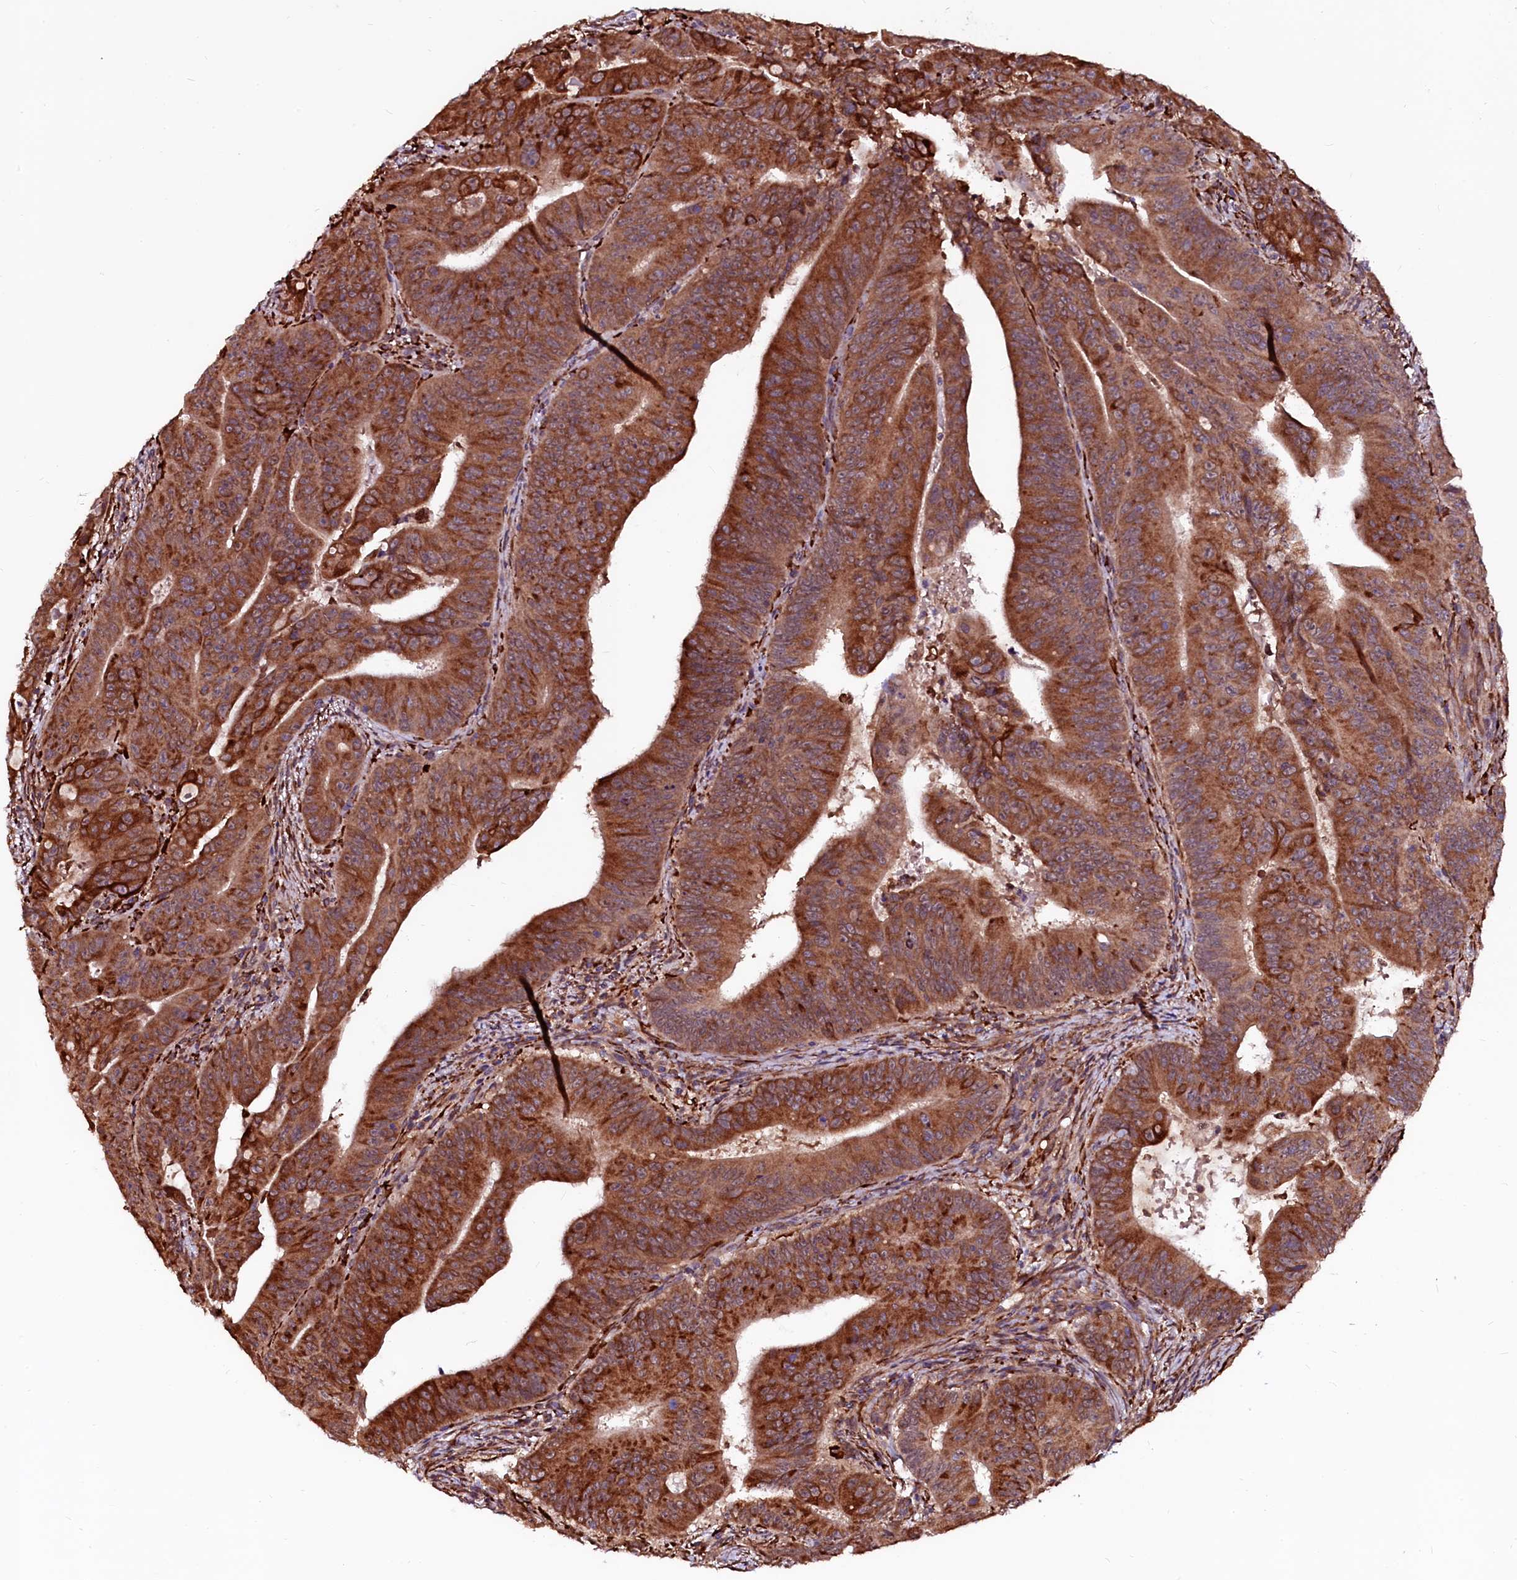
{"staining": {"intensity": "strong", "quantity": ">75%", "location": "cytoplasmic/membranous"}, "tissue": "colorectal cancer", "cell_type": "Tumor cells", "image_type": "cancer", "snomed": [{"axis": "morphology", "description": "Adenocarcinoma, NOS"}, {"axis": "topography", "description": "Rectum"}], "caption": "This is an image of IHC staining of colorectal cancer, which shows strong staining in the cytoplasmic/membranous of tumor cells.", "gene": "N4BP1", "patient": {"sex": "female", "age": 75}}